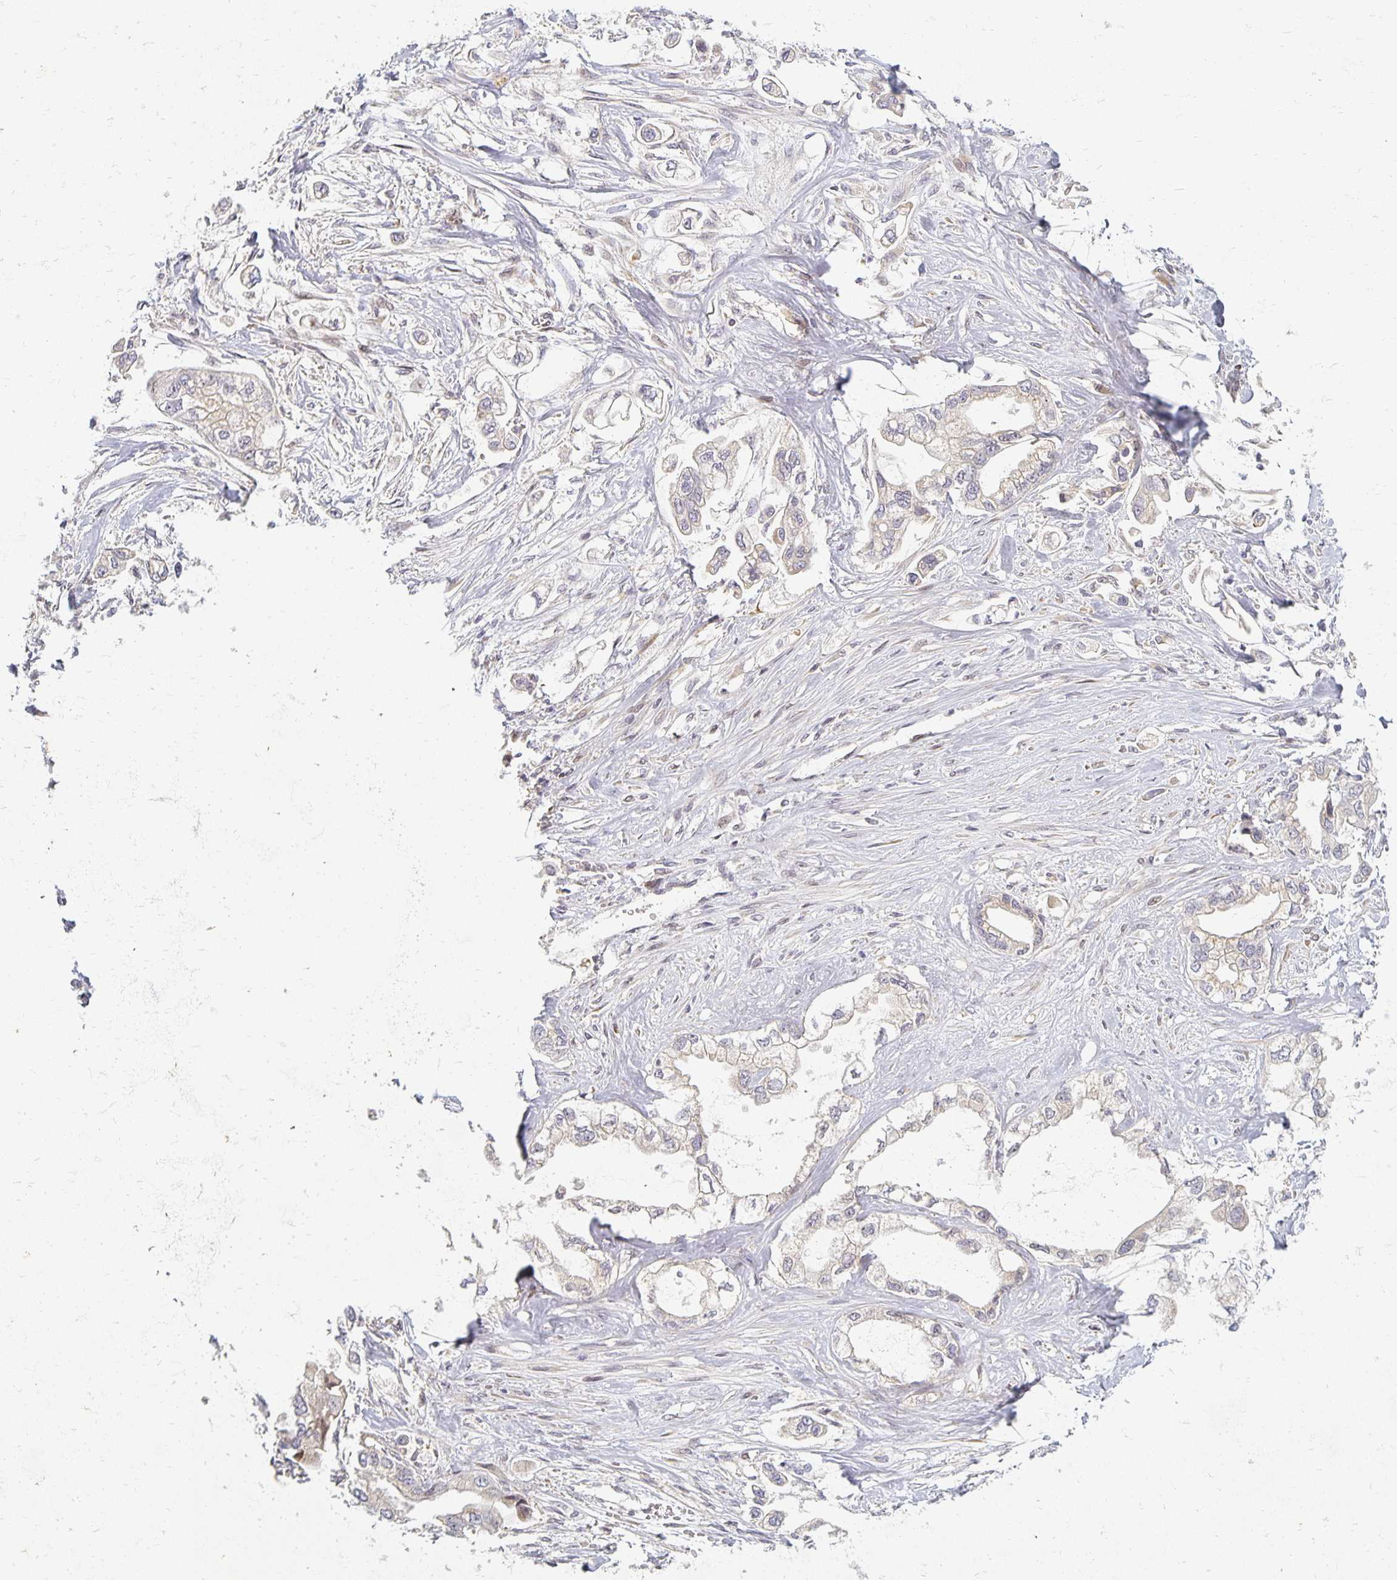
{"staining": {"intensity": "negative", "quantity": "none", "location": "none"}, "tissue": "stomach cancer", "cell_type": "Tumor cells", "image_type": "cancer", "snomed": [{"axis": "morphology", "description": "Adenocarcinoma, NOS"}, {"axis": "topography", "description": "Stomach"}], "caption": "This is a photomicrograph of immunohistochemistry (IHC) staining of stomach adenocarcinoma, which shows no expression in tumor cells.", "gene": "EHF", "patient": {"sex": "male", "age": 62}}